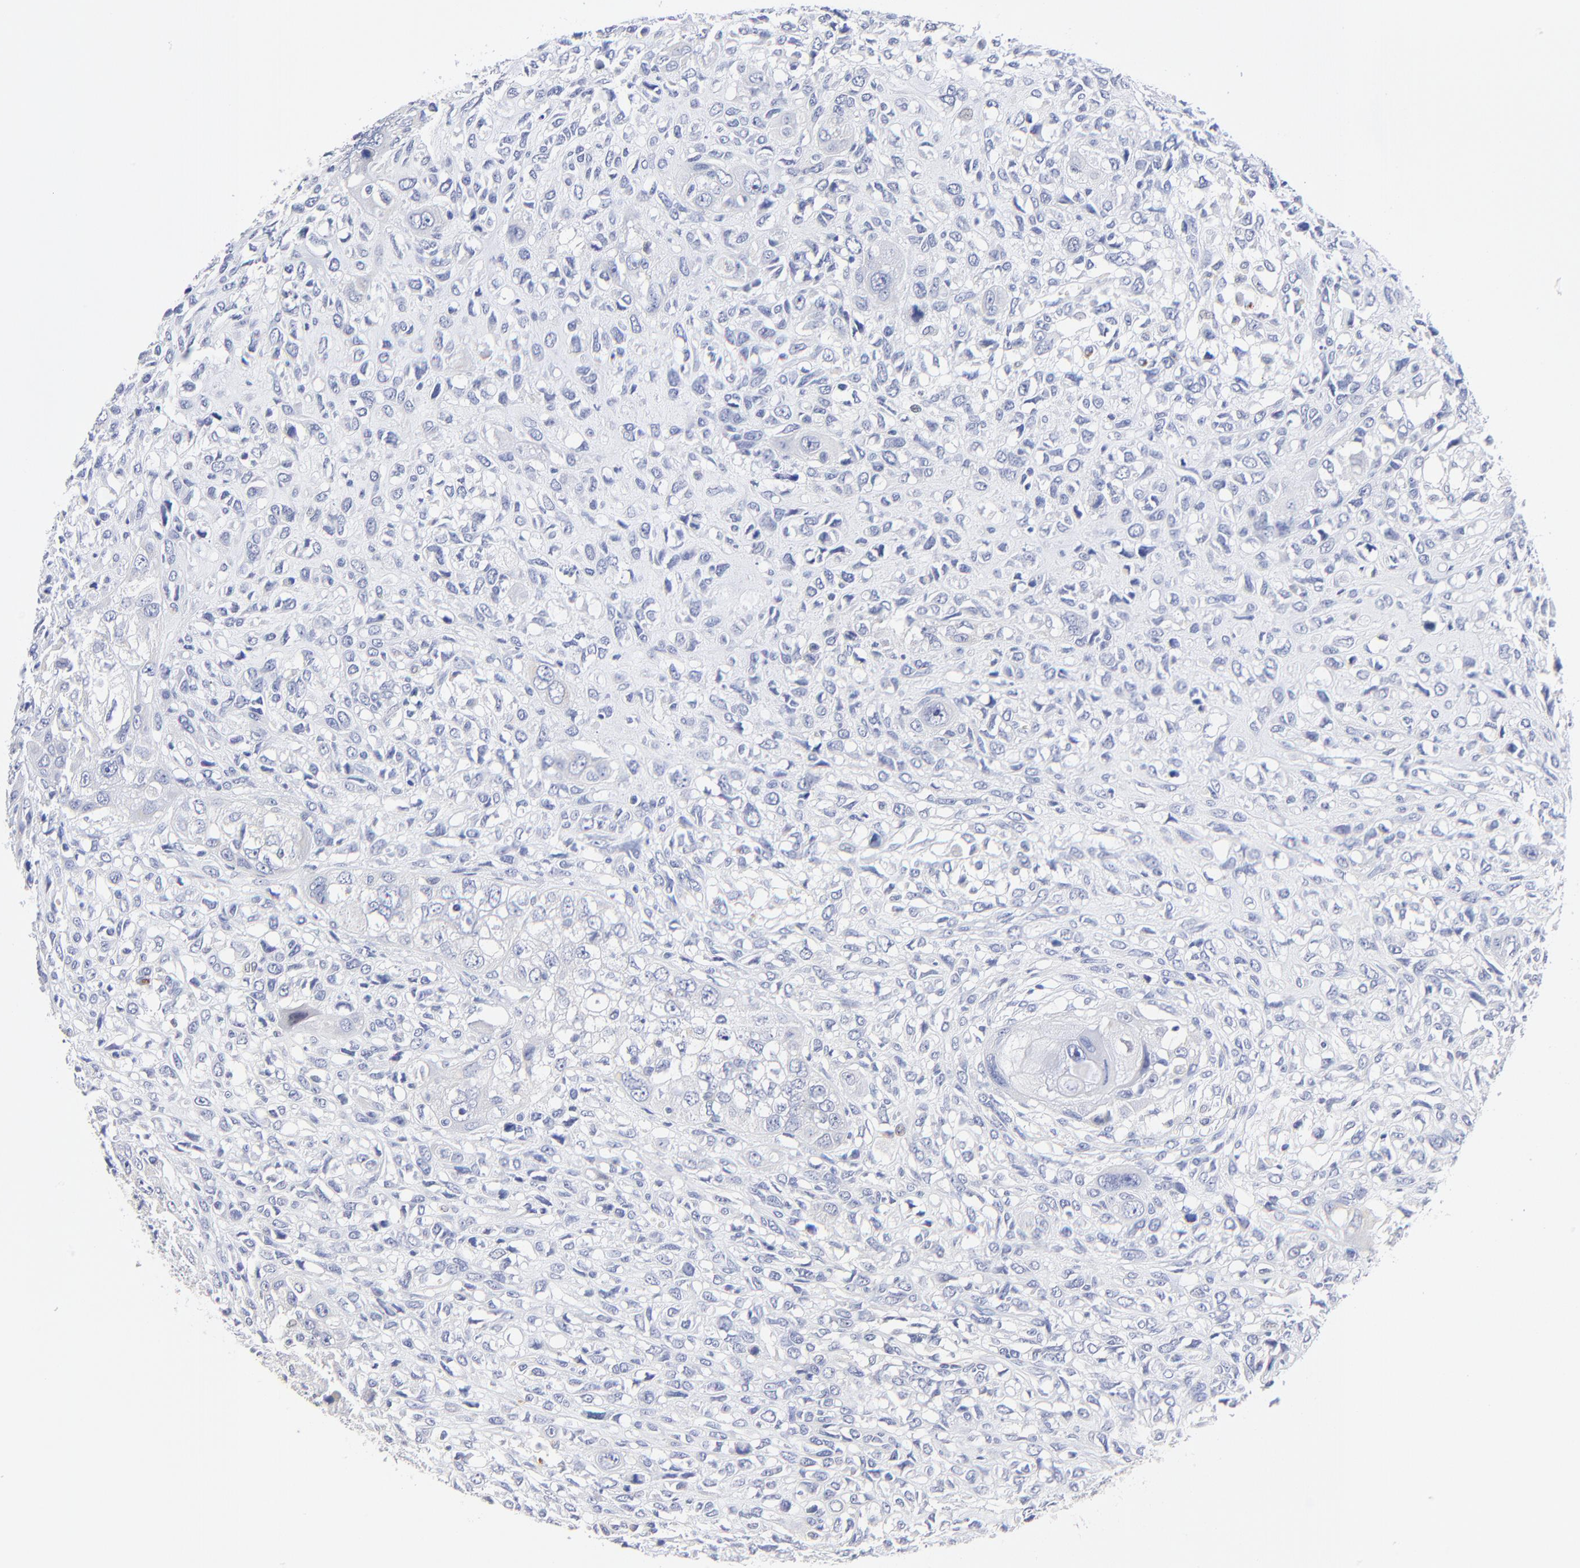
{"staining": {"intensity": "negative", "quantity": "none", "location": "none"}, "tissue": "head and neck cancer", "cell_type": "Tumor cells", "image_type": "cancer", "snomed": [{"axis": "morphology", "description": "Neoplasm, malignant, NOS"}, {"axis": "topography", "description": "Salivary gland"}, {"axis": "topography", "description": "Head-Neck"}], "caption": "Tumor cells are negative for protein expression in human neoplasm (malignant) (head and neck). (Stains: DAB (3,3'-diaminobenzidine) IHC with hematoxylin counter stain, Microscopy: brightfield microscopy at high magnification).", "gene": "SULT4A1", "patient": {"sex": "male", "age": 43}}